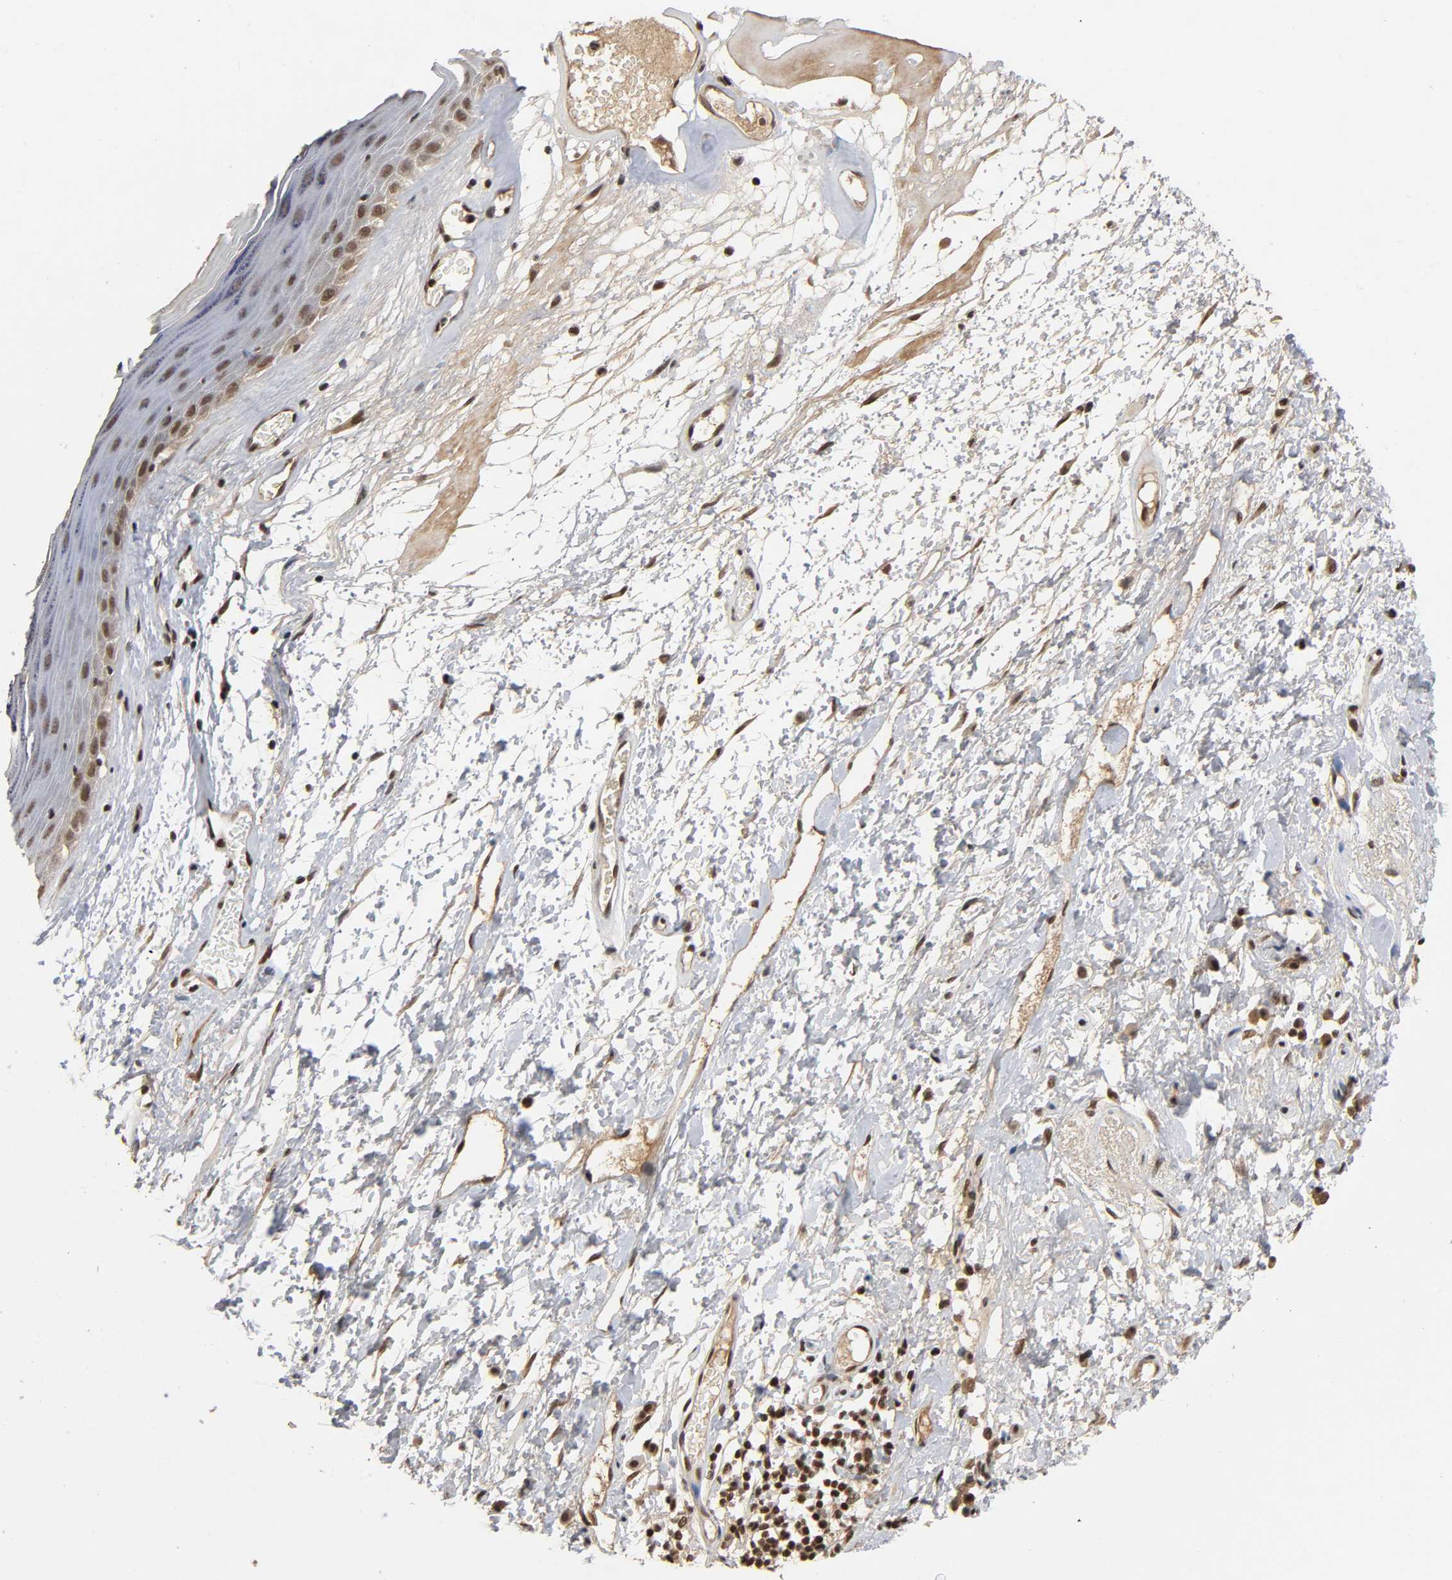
{"staining": {"intensity": "moderate", "quantity": ">75%", "location": "cytoplasmic/membranous,nuclear"}, "tissue": "skin", "cell_type": "Epidermal cells", "image_type": "normal", "snomed": [{"axis": "morphology", "description": "Normal tissue, NOS"}, {"axis": "morphology", "description": "Inflammation, NOS"}, {"axis": "topography", "description": "Vulva"}], "caption": "Immunohistochemistry (IHC) photomicrograph of normal skin: human skin stained using IHC exhibits medium levels of moderate protein expression localized specifically in the cytoplasmic/membranous,nuclear of epidermal cells, appearing as a cytoplasmic/membranous,nuclear brown color.", "gene": "ZNF384", "patient": {"sex": "female", "age": 84}}